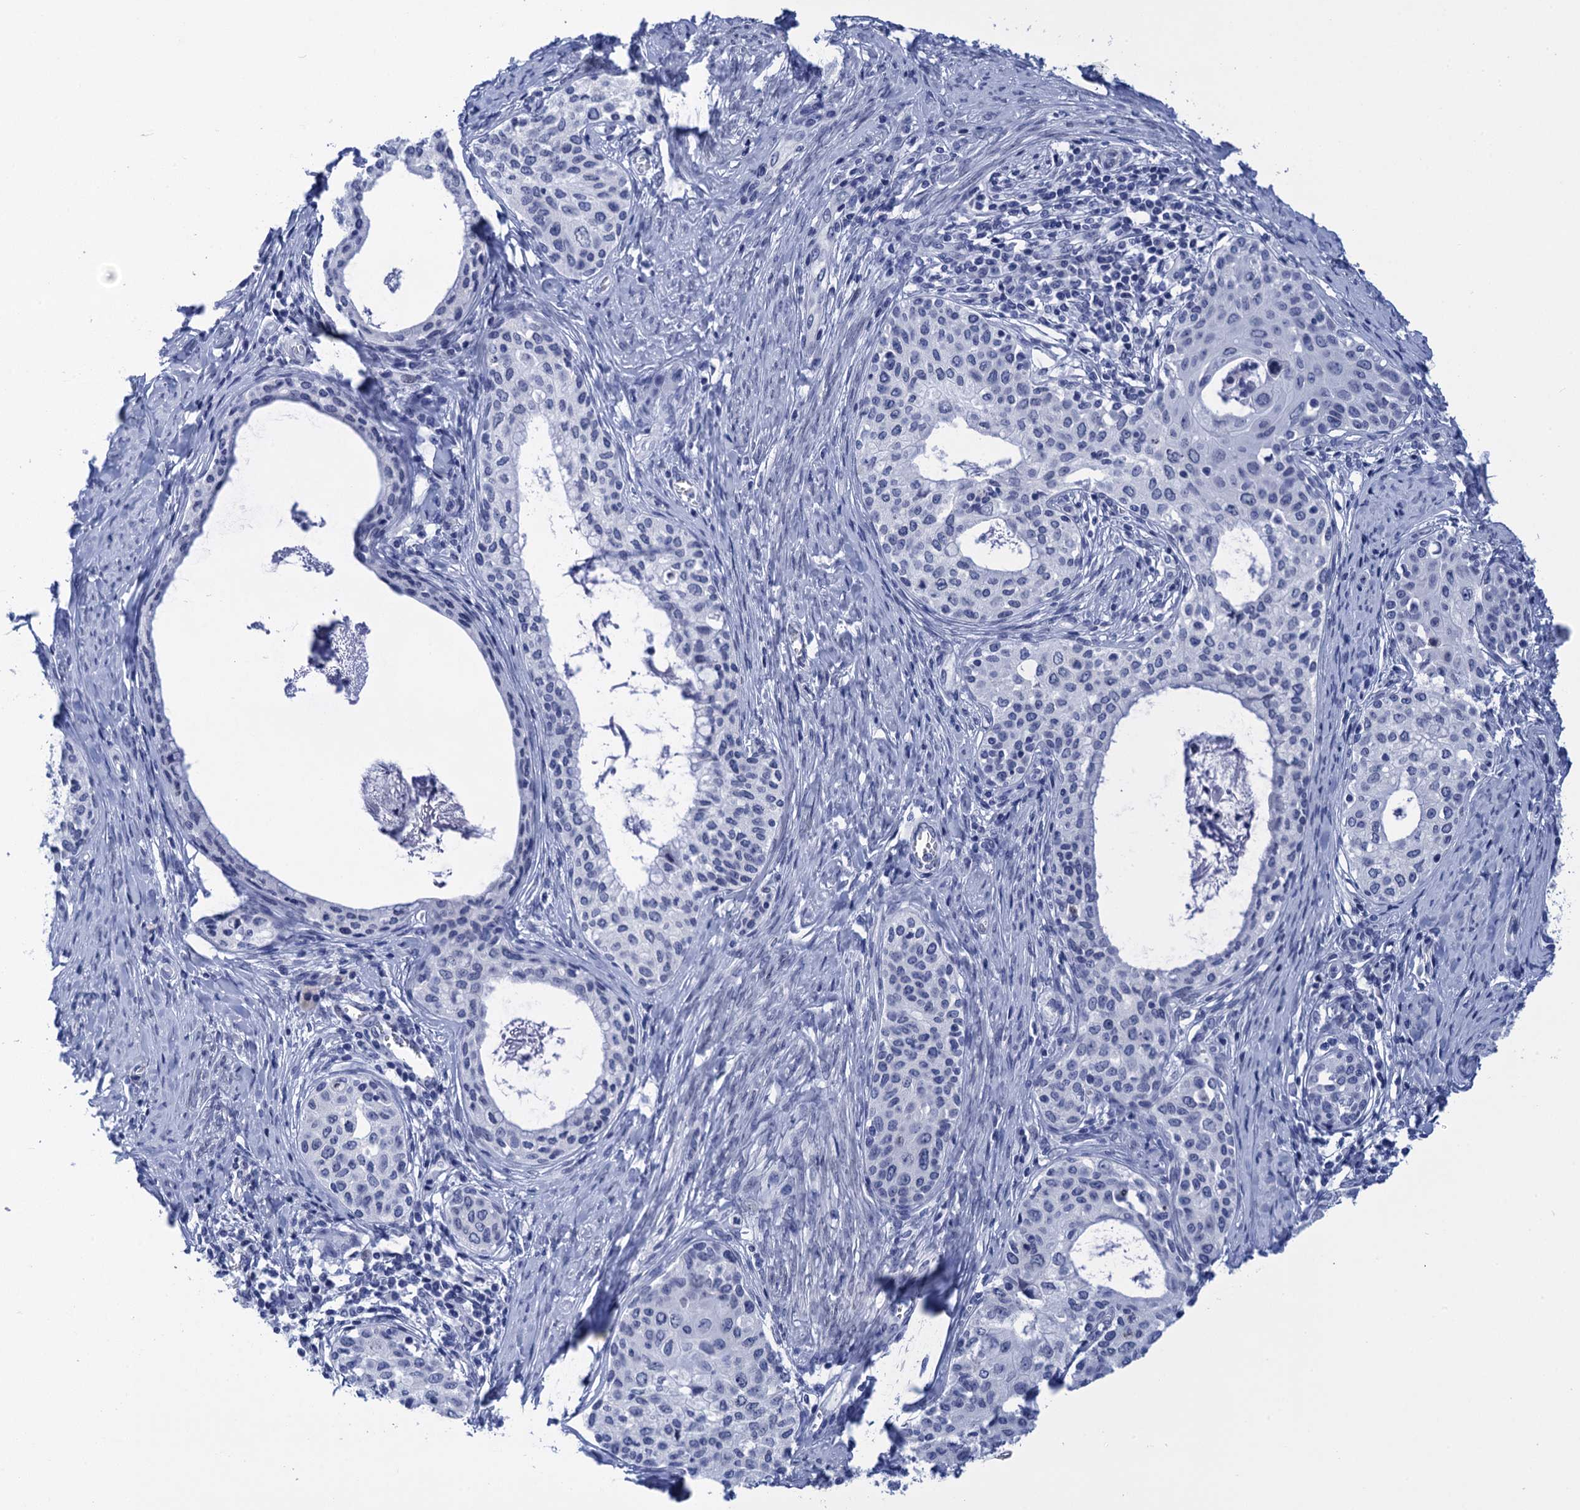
{"staining": {"intensity": "negative", "quantity": "none", "location": "none"}, "tissue": "cervical cancer", "cell_type": "Tumor cells", "image_type": "cancer", "snomed": [{"axis": "morphology", "description": "Squamous cell carcinoma, NOS"}, {"axis": "morphology", "description": "Adenocarcinoma, NOS"}, {"axis": "topography", "description": "Cervix"}], "caption": "Immunohistochemistry of cervical squamous cell carcinoma displays no staining in tumor cells.", "gene": "METTL25", "patient": {"sex": "female", "age": 52}}